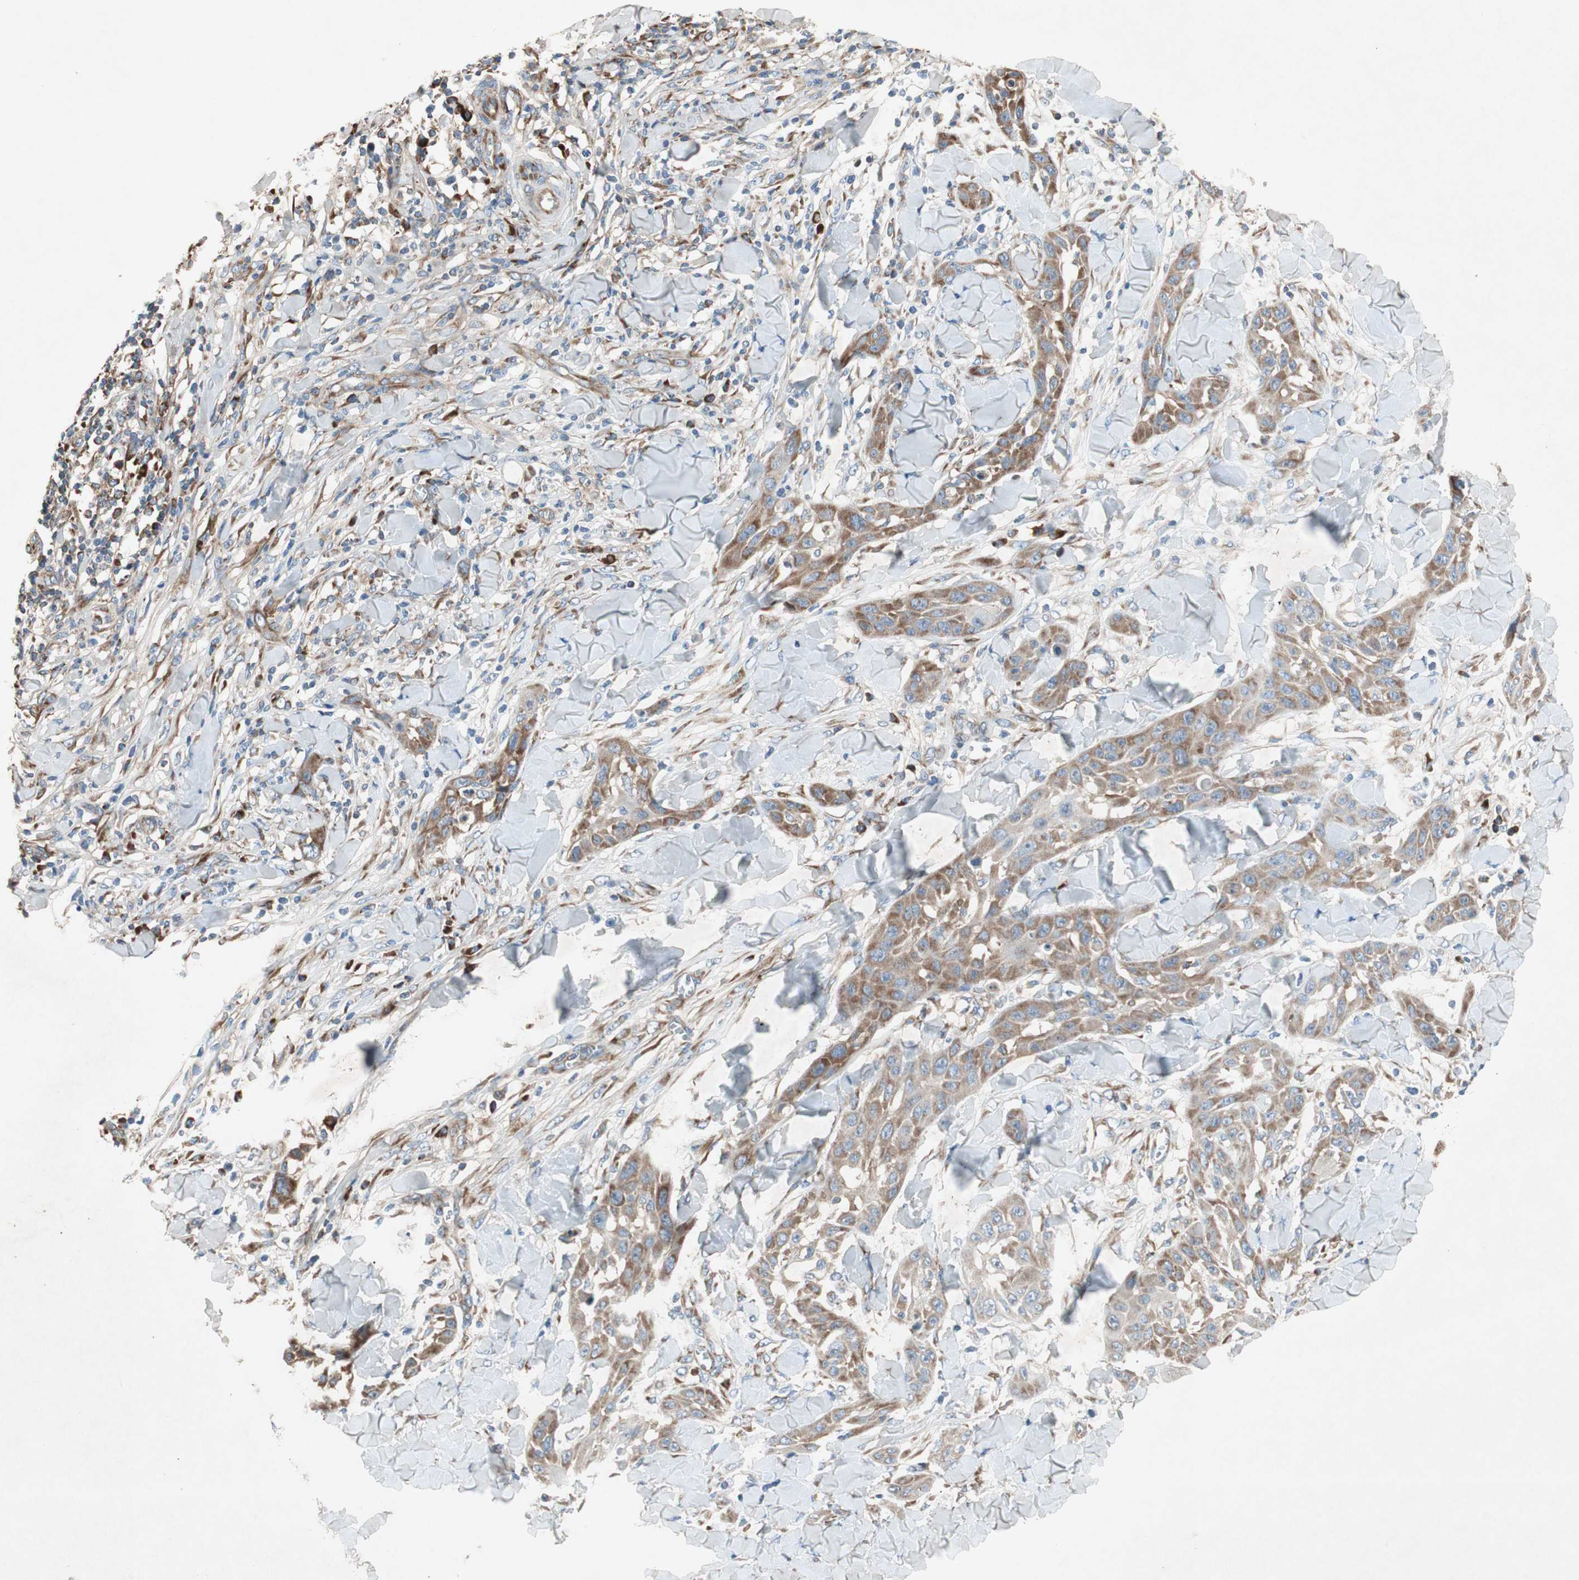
{"staining": {"intensity": "moderate", "quantity": ">75%", "location": "cytoplasmic/membranous"}, "tissue": "skin cancer", "cell_type": "Tumor cells", "image_type": "cancer", "snomed": [{"axis": "morphology", "description": "Squamous cell carcinoma, NOS"}, {"axis": "topography", "description": "Skin"}], "caption": "IHC photomicrograph of skin cancer stained for a protein (brown), which reveals medium levels of moderate cytoplasmic/membranous staining in about >75% of tumor cells.", "gene": "RPL23", "patient": {"sex": "male", "age": 24}}